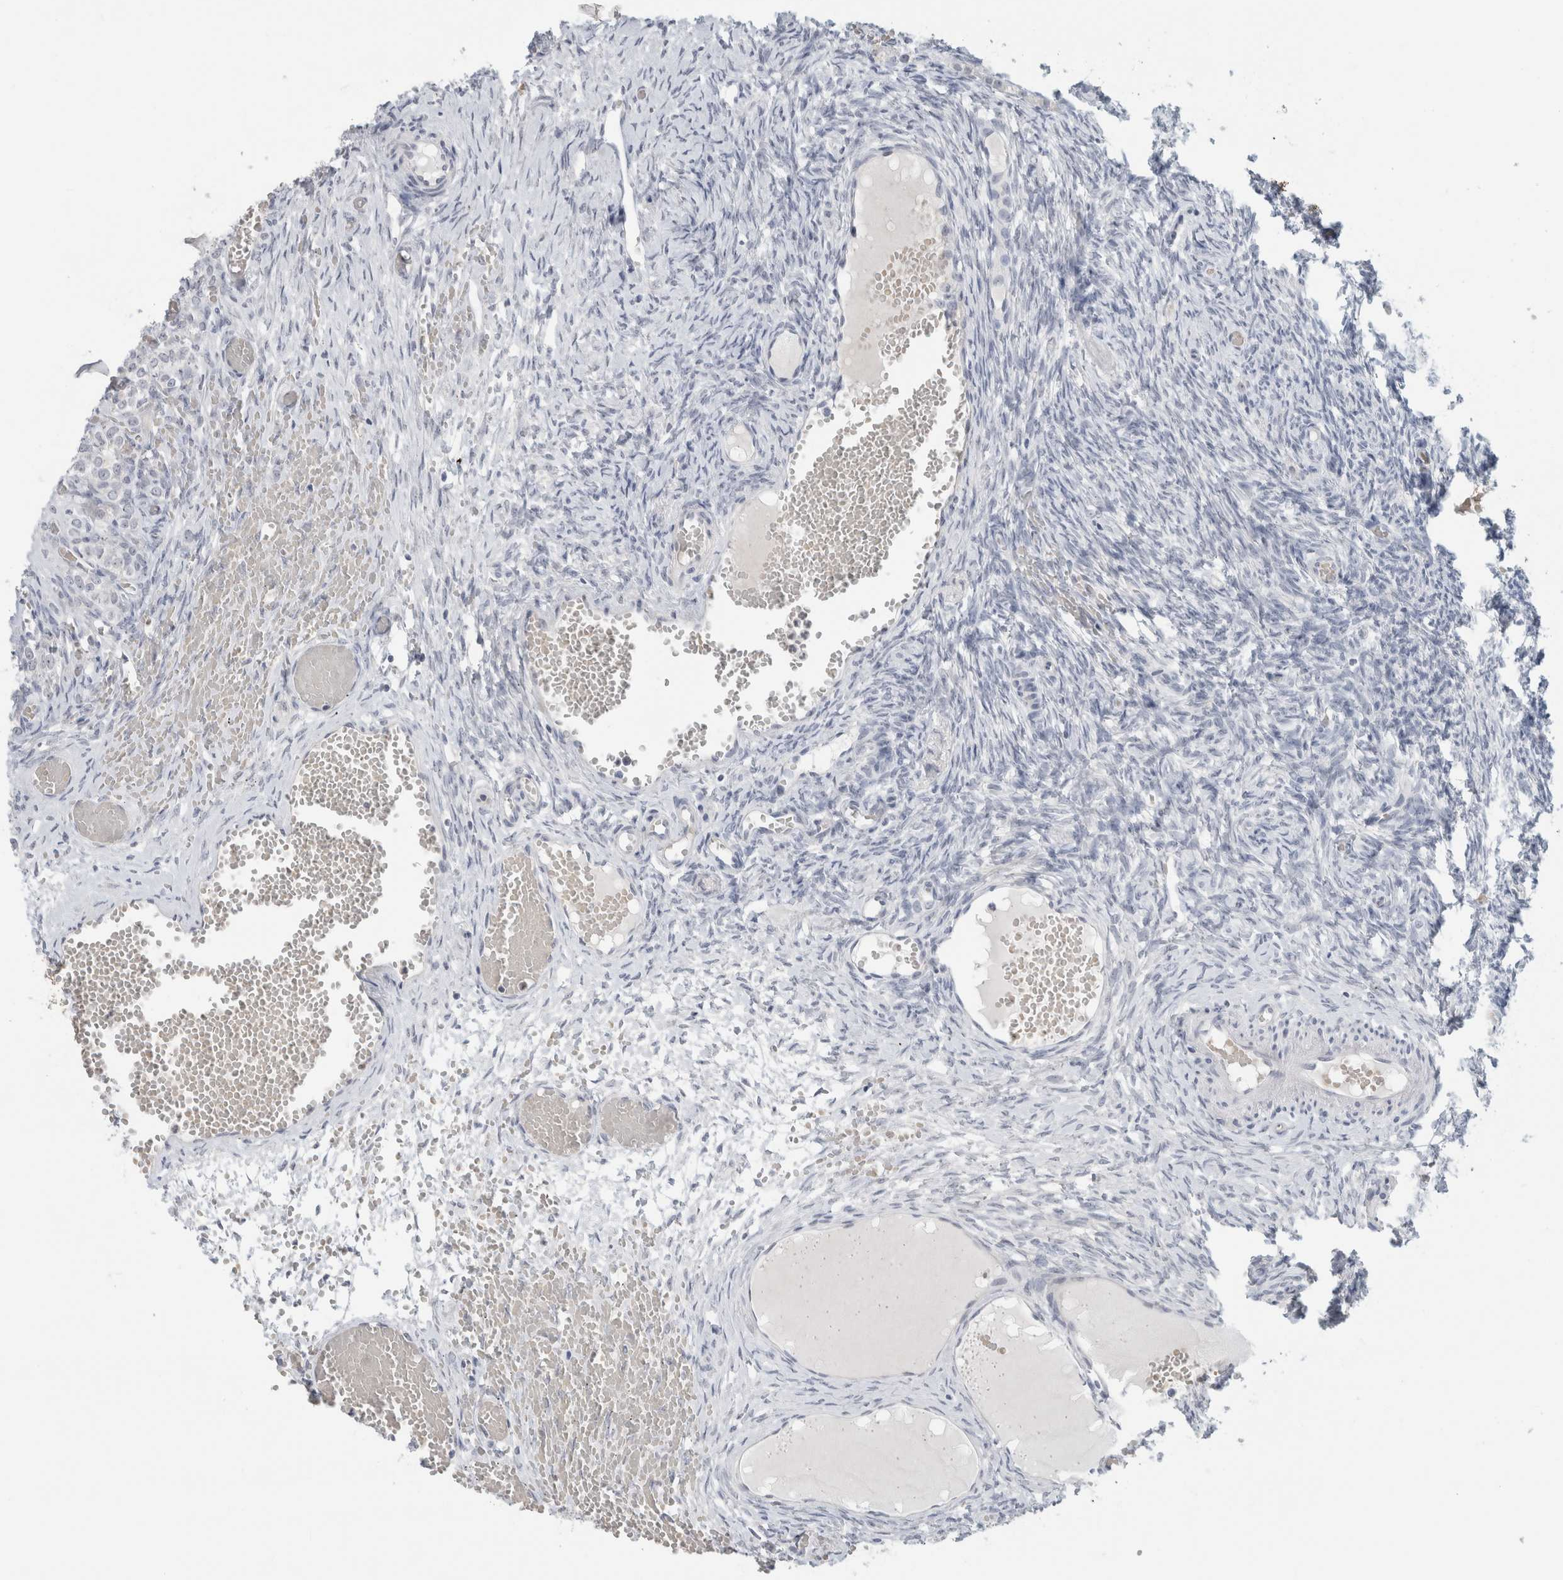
{"staining": {"intensity": "negative", "quantity": "none", "location": "none"}, "tissue": "ovary", "cell_type": "Follicle cells", "image_type": "normal", "snomed": [{"axis": "morphology", "description": "Adenocarcinoma, NOS"}, {"axis": "topography", "description": "Endometrium"}], "caption": "There is no significant expression in follicle cells of ovary.", "gene": "FMR1NB", "patient": {"sex": "female", "age": 32}}